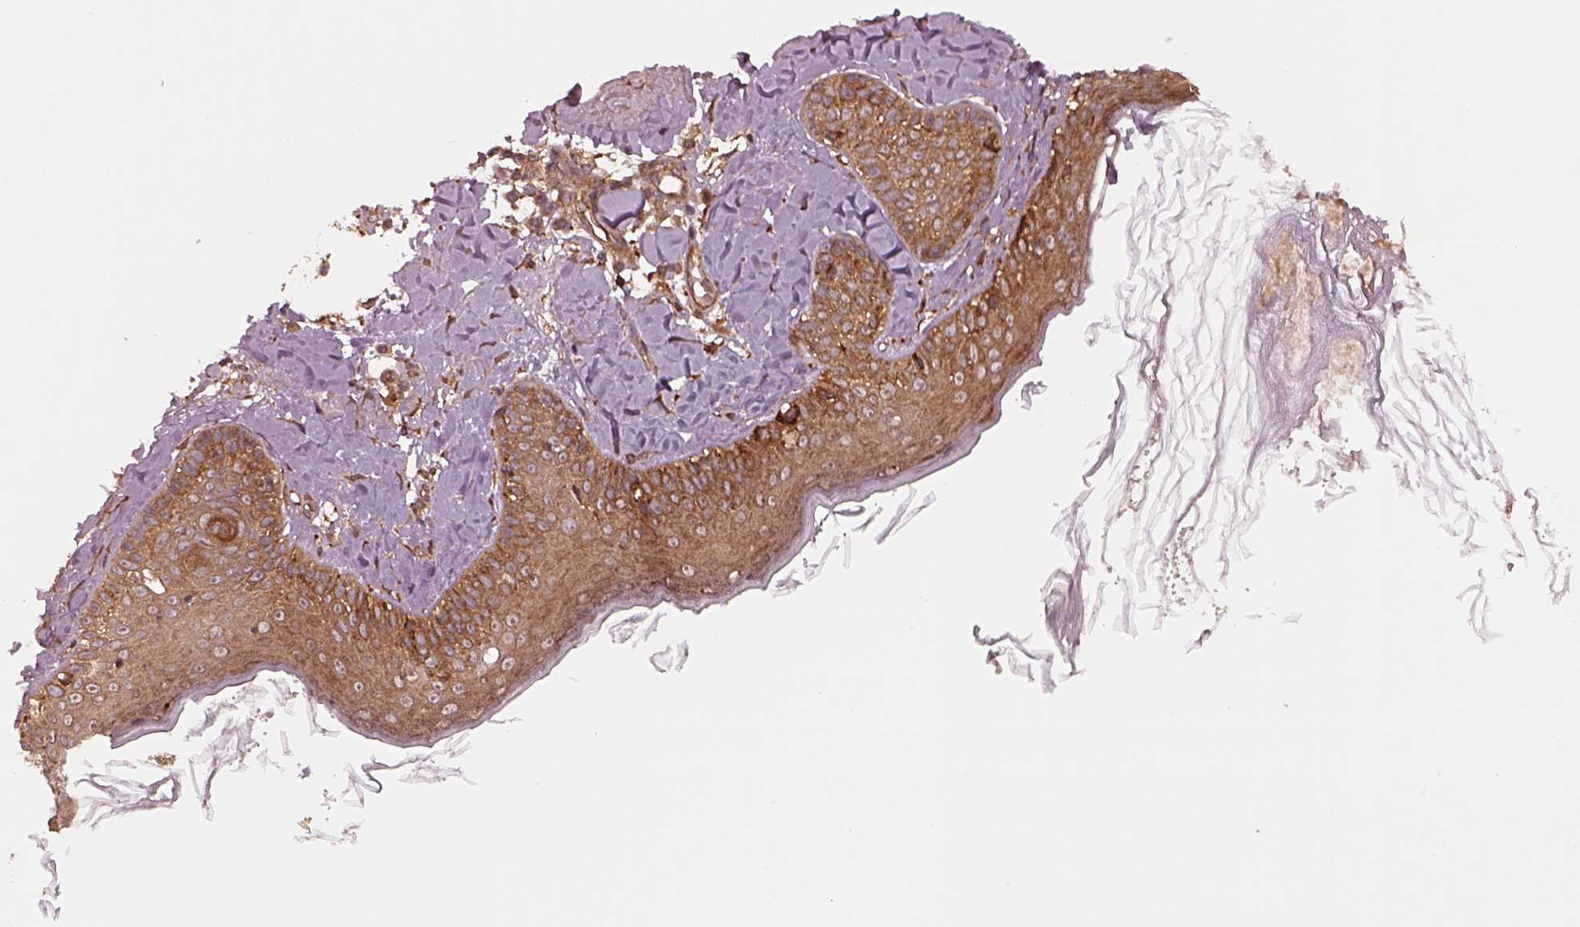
{"staining": {"intensity": "moderate", "quantity": "<25%", "location": "cytoplasmic/membranous"}, "tissue": "skin", "cell_type": "Fibroblasts", "image_type": "normal", "snomed": [{"axis": "morphology", "description": "Normal tissue, NOS"}, {"axis": "topography", "description": "Skin"}], "caption": "Brown immunohistochemical staining in normal skin shows moderate cytoplasmic/membranous staining in approximately <25% of fibroblasts.", "gene": "WASHC2A", "patient": {"sex": "male", "age": 73}}